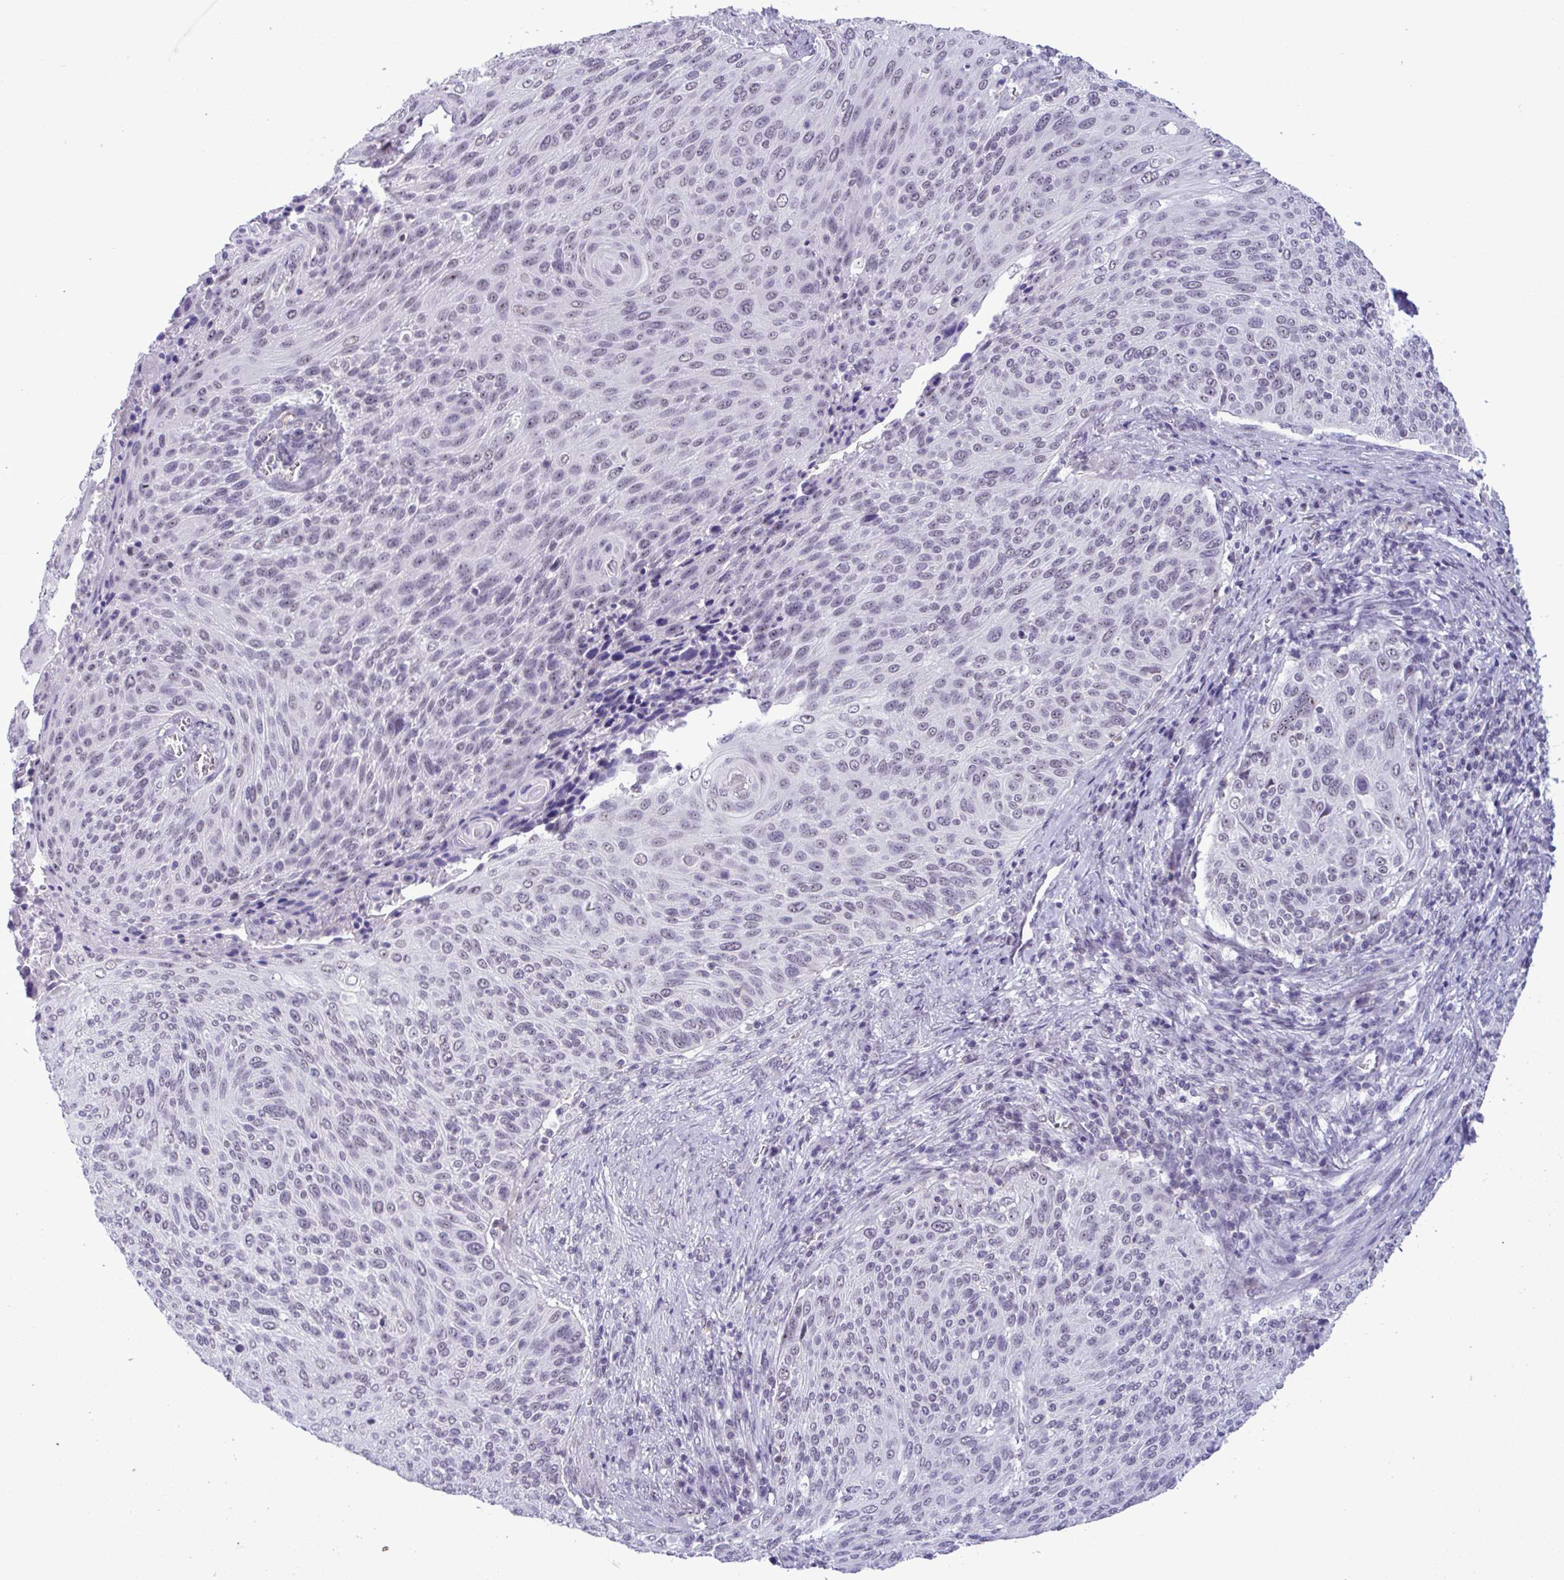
{"staining": {"intensity": "negative", "quantity": "none", "location": "none"}, "tissue": "cervical cancer", "cell_type": "Tumor cells", "image_type": "cancer", "snomed": [{"axis": "morphology", "description": "Squamous cell carcinoma, NOS"}, {"axis": "topography", "description": "Cervix"}], "caption": "Tumor cells show no significant protein positivity in squamous cell carcinoma (cervical).", "gene": "YBX2", "patient": {"sex": "female", "age": 31}}